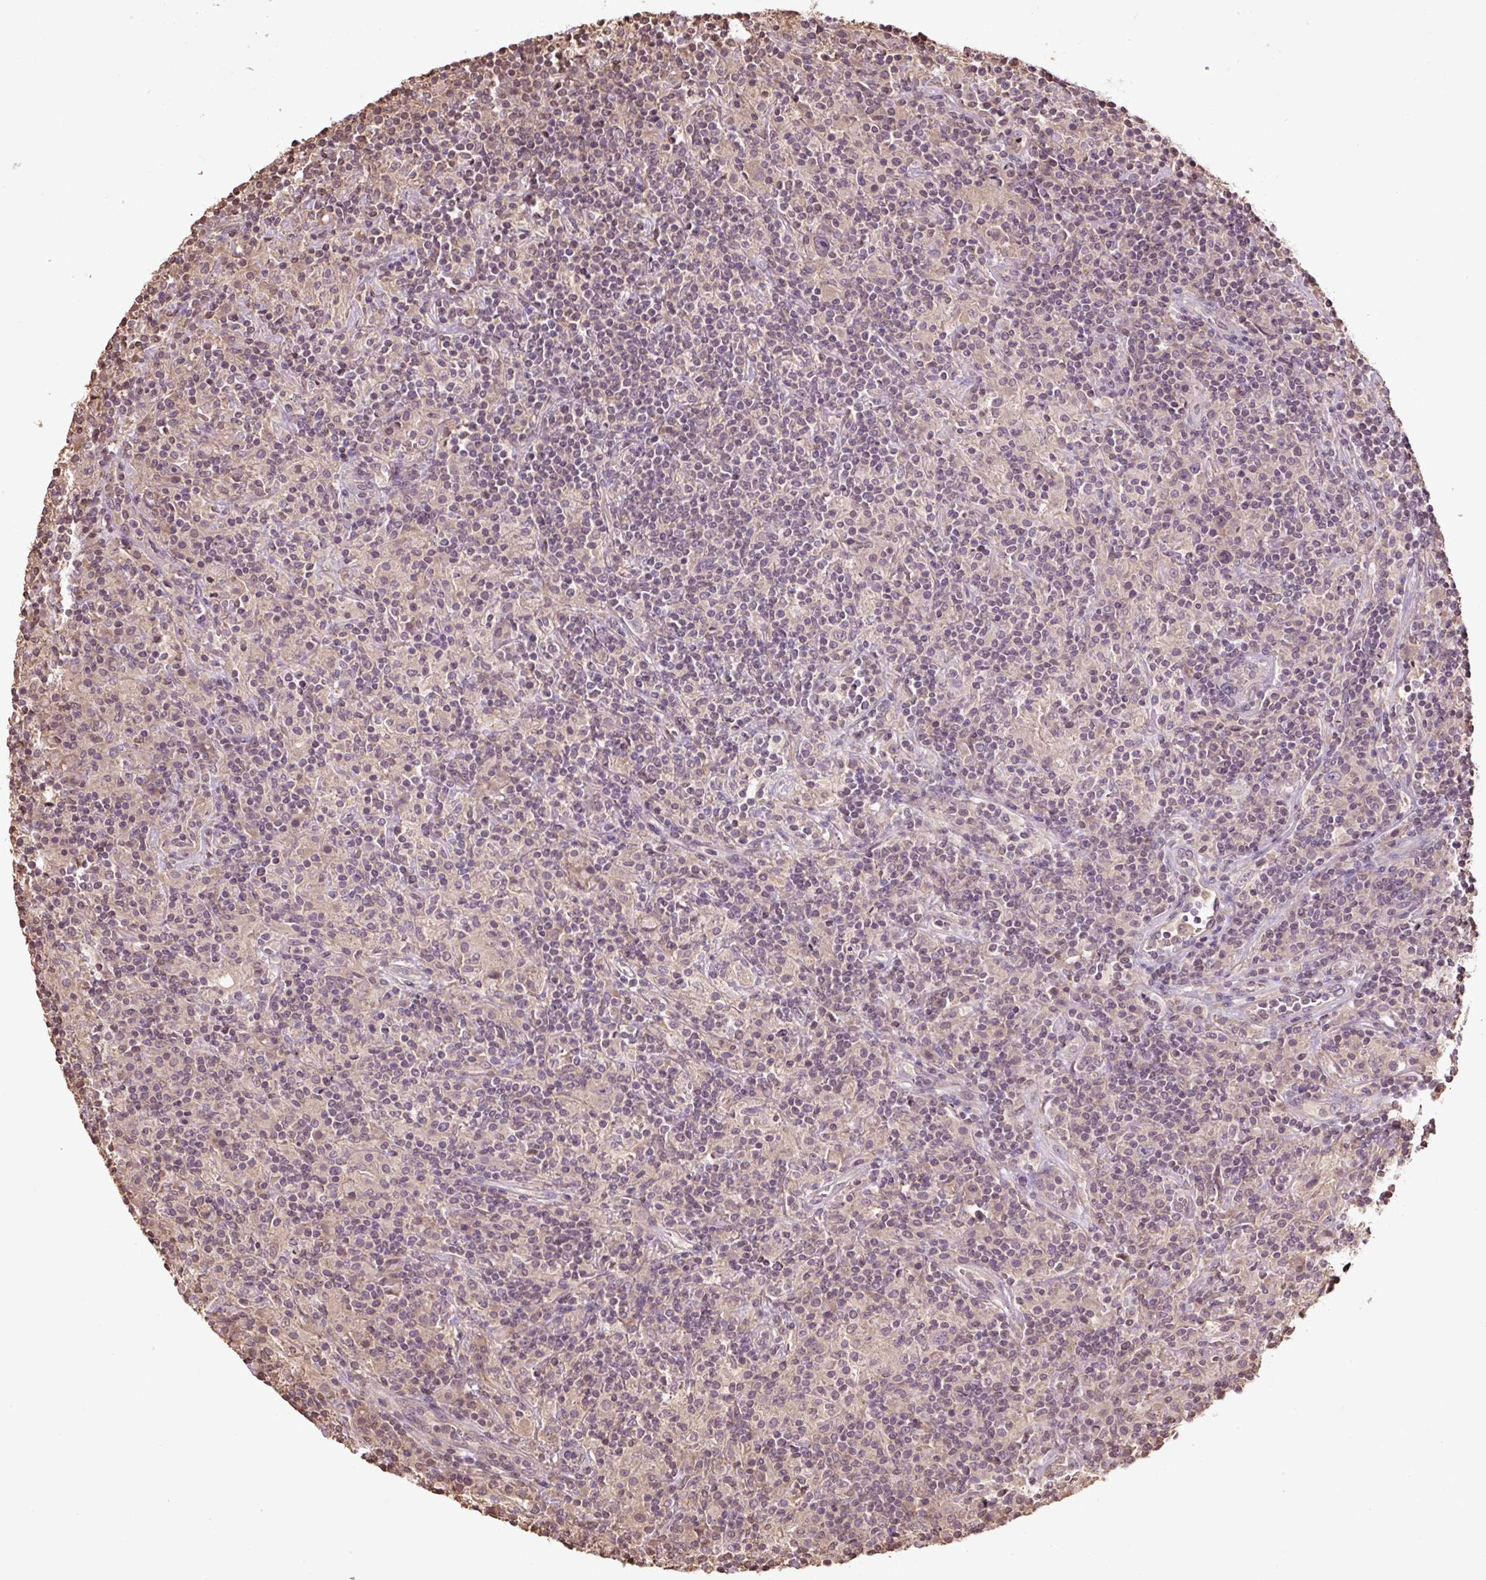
{"staining": {"intensity": "negative", "quantity": "none", "location": "none"}, "tissue": "lymphoma", "cell_type": "Tumor cells", "image_type": "cancer", "snomed": [{"axis": "morphology", "description": "Hodgkin's disease, NOS"}, {"axis": "topography", "description": "Lymph node"}], "caption": "High magnification brightfield microscopy of lymphoma stained with DAB (3,3'-diaminobenzidine) (brown) and counterstained with hematoxylin (blue): tumor cells show no significant positivity.", "gene": "TMEM170B", "patient": {"sex": "male", "age": 70}}